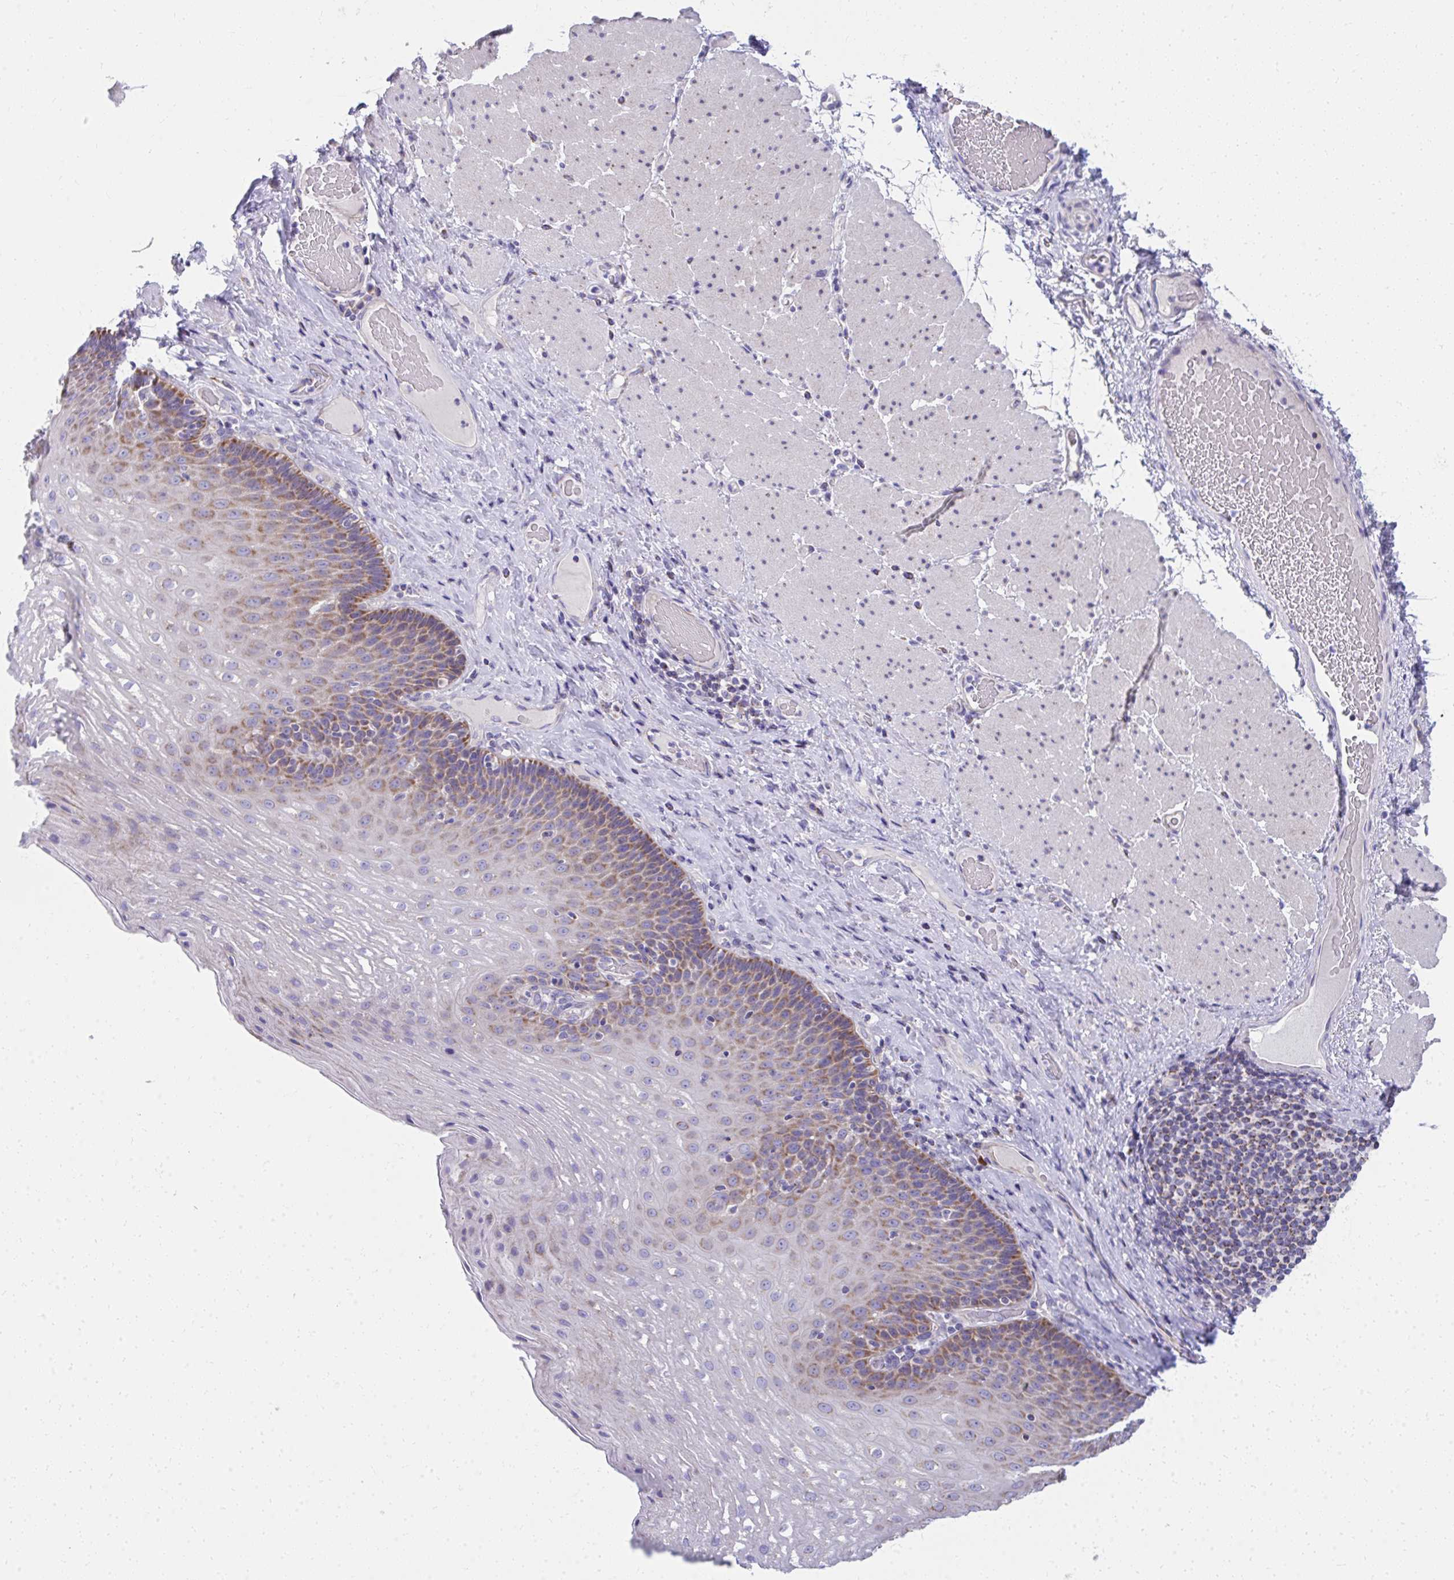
{"staining": {"intensity": "moderate", "quantity": "25%-75%", "location": "cytoplasmic/membranous"}, "tissue": "esophagus", "cell_type": "Squamous epithelial cells", "image_type": "normal", "snomed": [{"axis": "morphology", "description": "Normal tissue, NOS"}, {"axis": "topography", "description": "Esophagus"}], "caption": "This is a photomicrograph of immunohistochemistry (IHC) staining of unremarkable esophagus, which shows moderate staining in the cytoplasmic/membranous of squamous epithelial cells.", "gene": "IL37", "patient": {"sex": "male", "age": 62}}